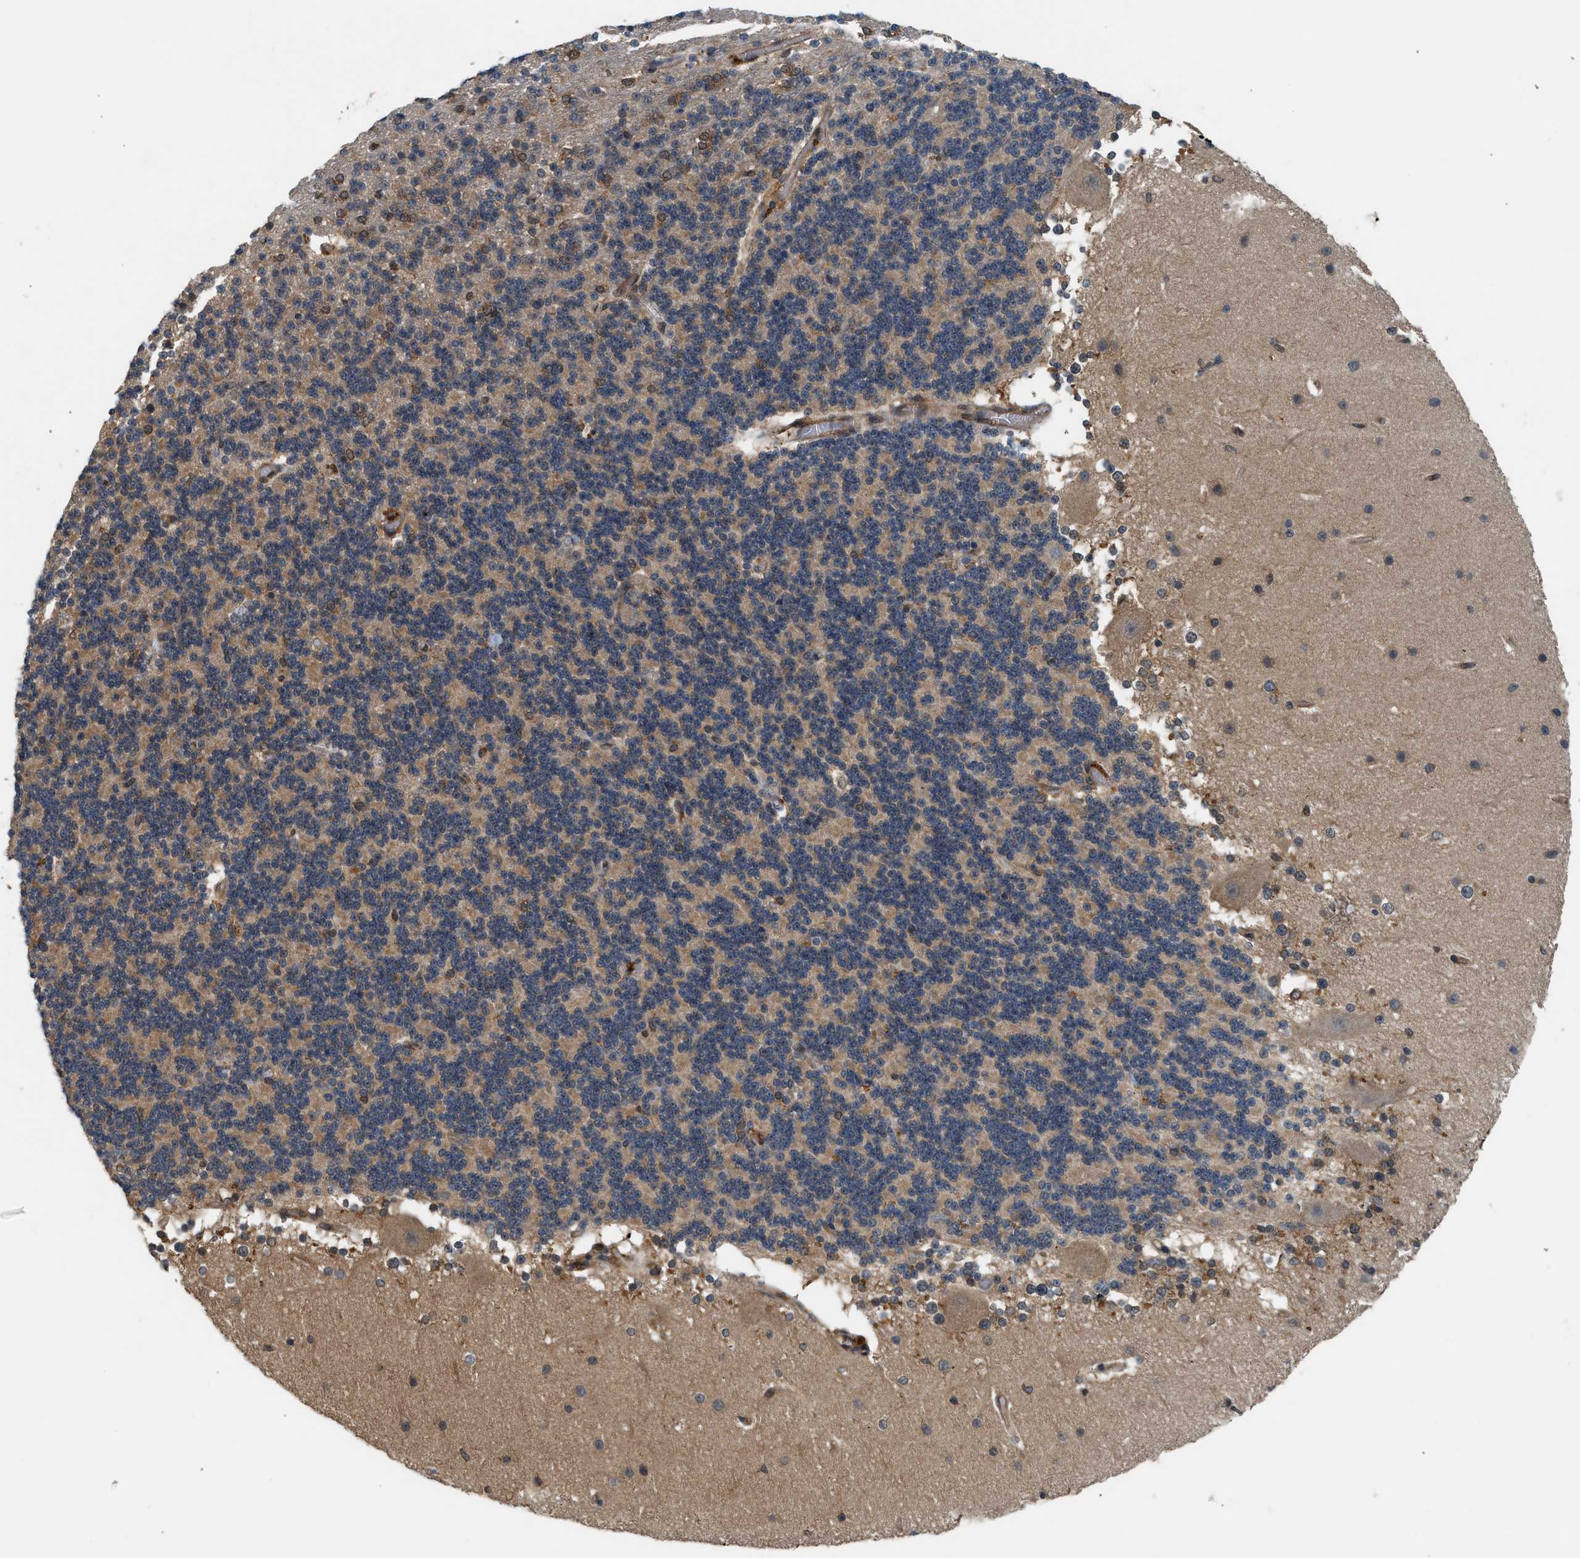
{"staining": {"intensity": "weak", "quantity": "25%-75%", "location": "cytoplasmic/membranous"}, "tissue": "cerebellum", "cell_type": "Cells in granular layer", "image_type": "normal", "snomed": [{"axis": "morphology", "description": "Normal tissue, NOS"}, {"axis": "topography", "description": "Cerebellum"}], "caption": "A high-resolution image shows IHC staining of unremarkable cerebellum, which reveals weak cytoplasmic/membranous staining in about 25%-75% of cells in granular layer.", "gene": "OXSR1", "patient": {"sex": "female", "age": 19}}